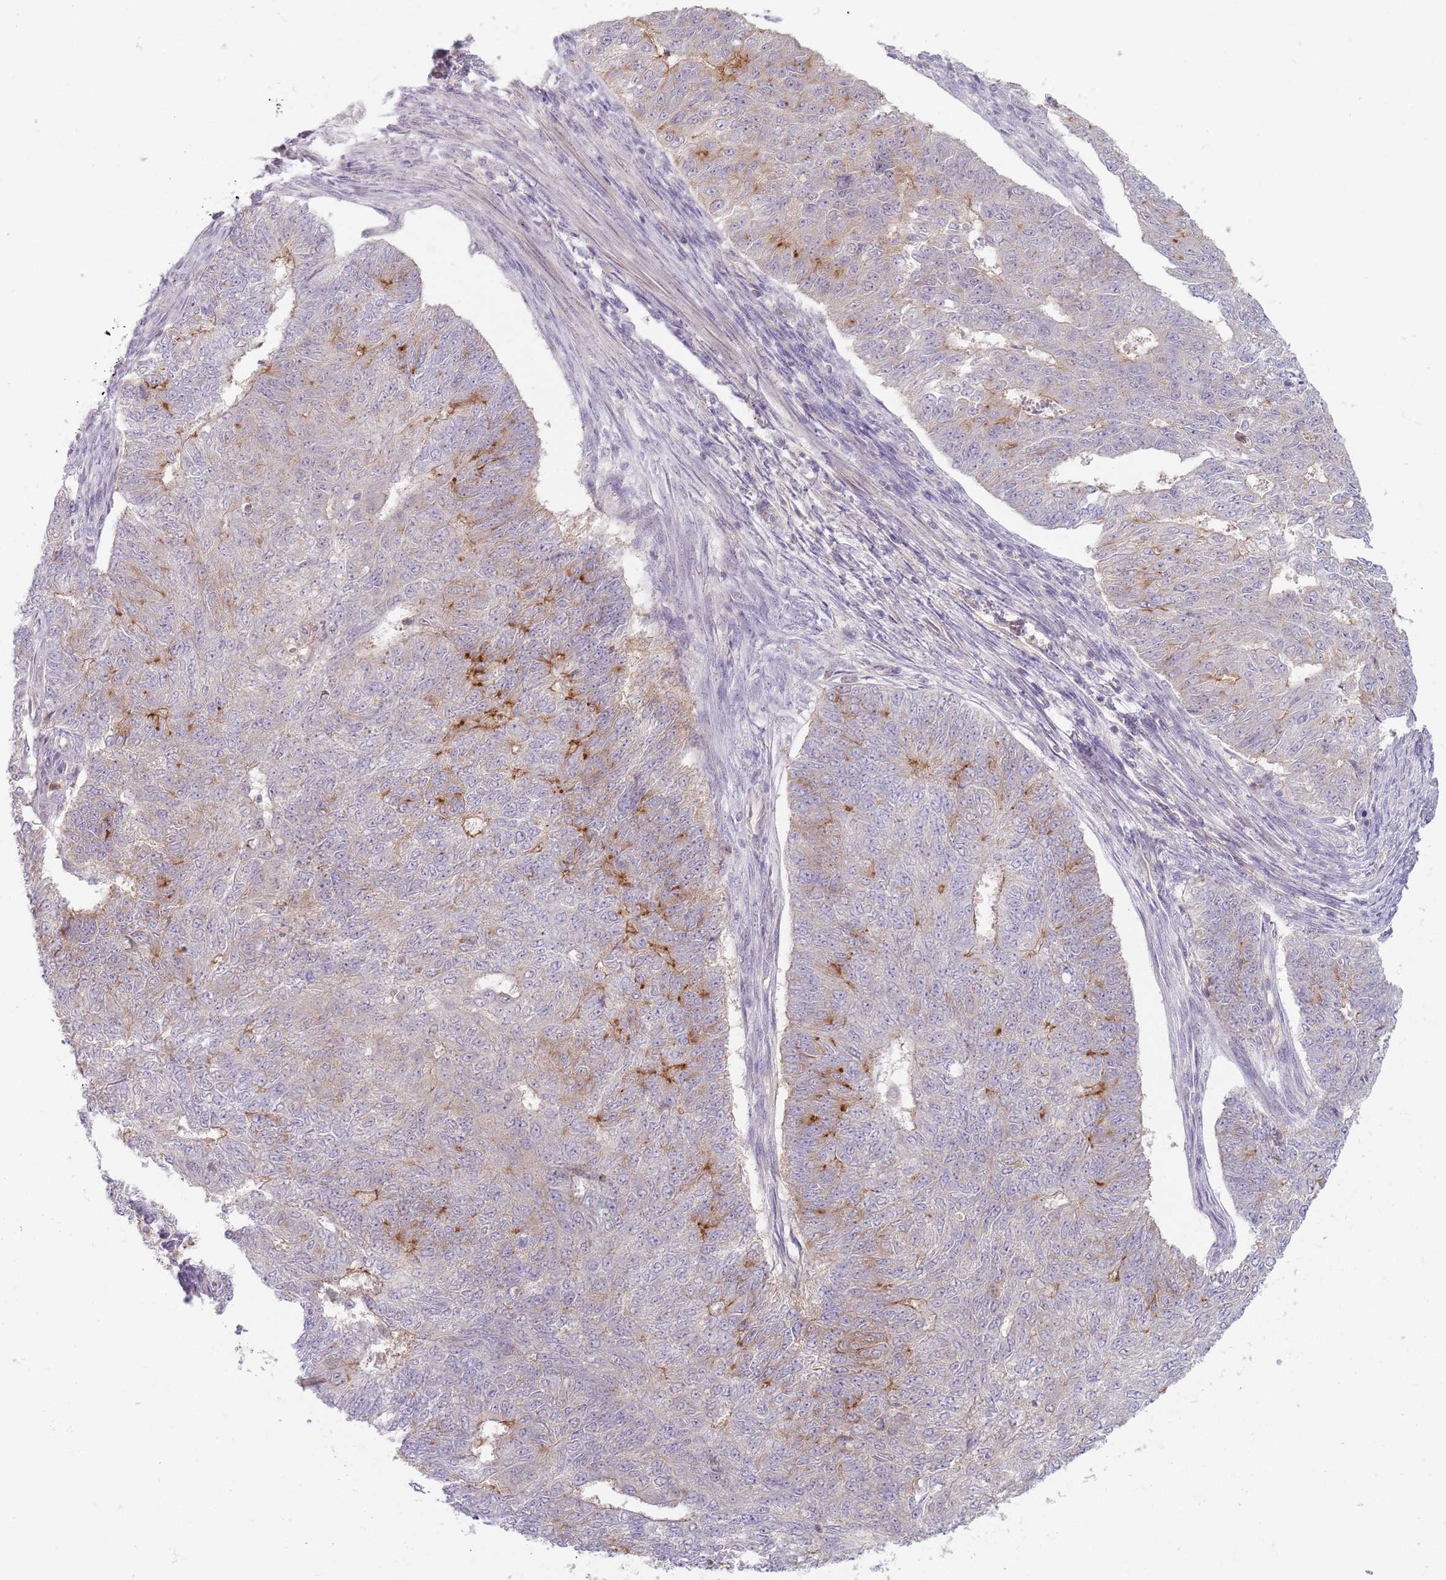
{"staining": {"intensity": "moderate", "quantity": "<25%", "location": "cytoplasmic/membranous"}, "tissue": "endometrial cancer", "cell_type": "Tumor cells", "image_type": "cancer", "snomed": [{"axis": "morphology", "description": "Adenocarcinoma, NOS"}, {"axis": "topography", "description": "Endometrium"}], "caption": "Tumor cells demonstrate moderate cytoplasmic/membranous expression in about <25% of cells in endometrial cancer (adenocarcinoma).", "gene": "ZDHHC2", "patient": {"sex": "female", "age": 32}}